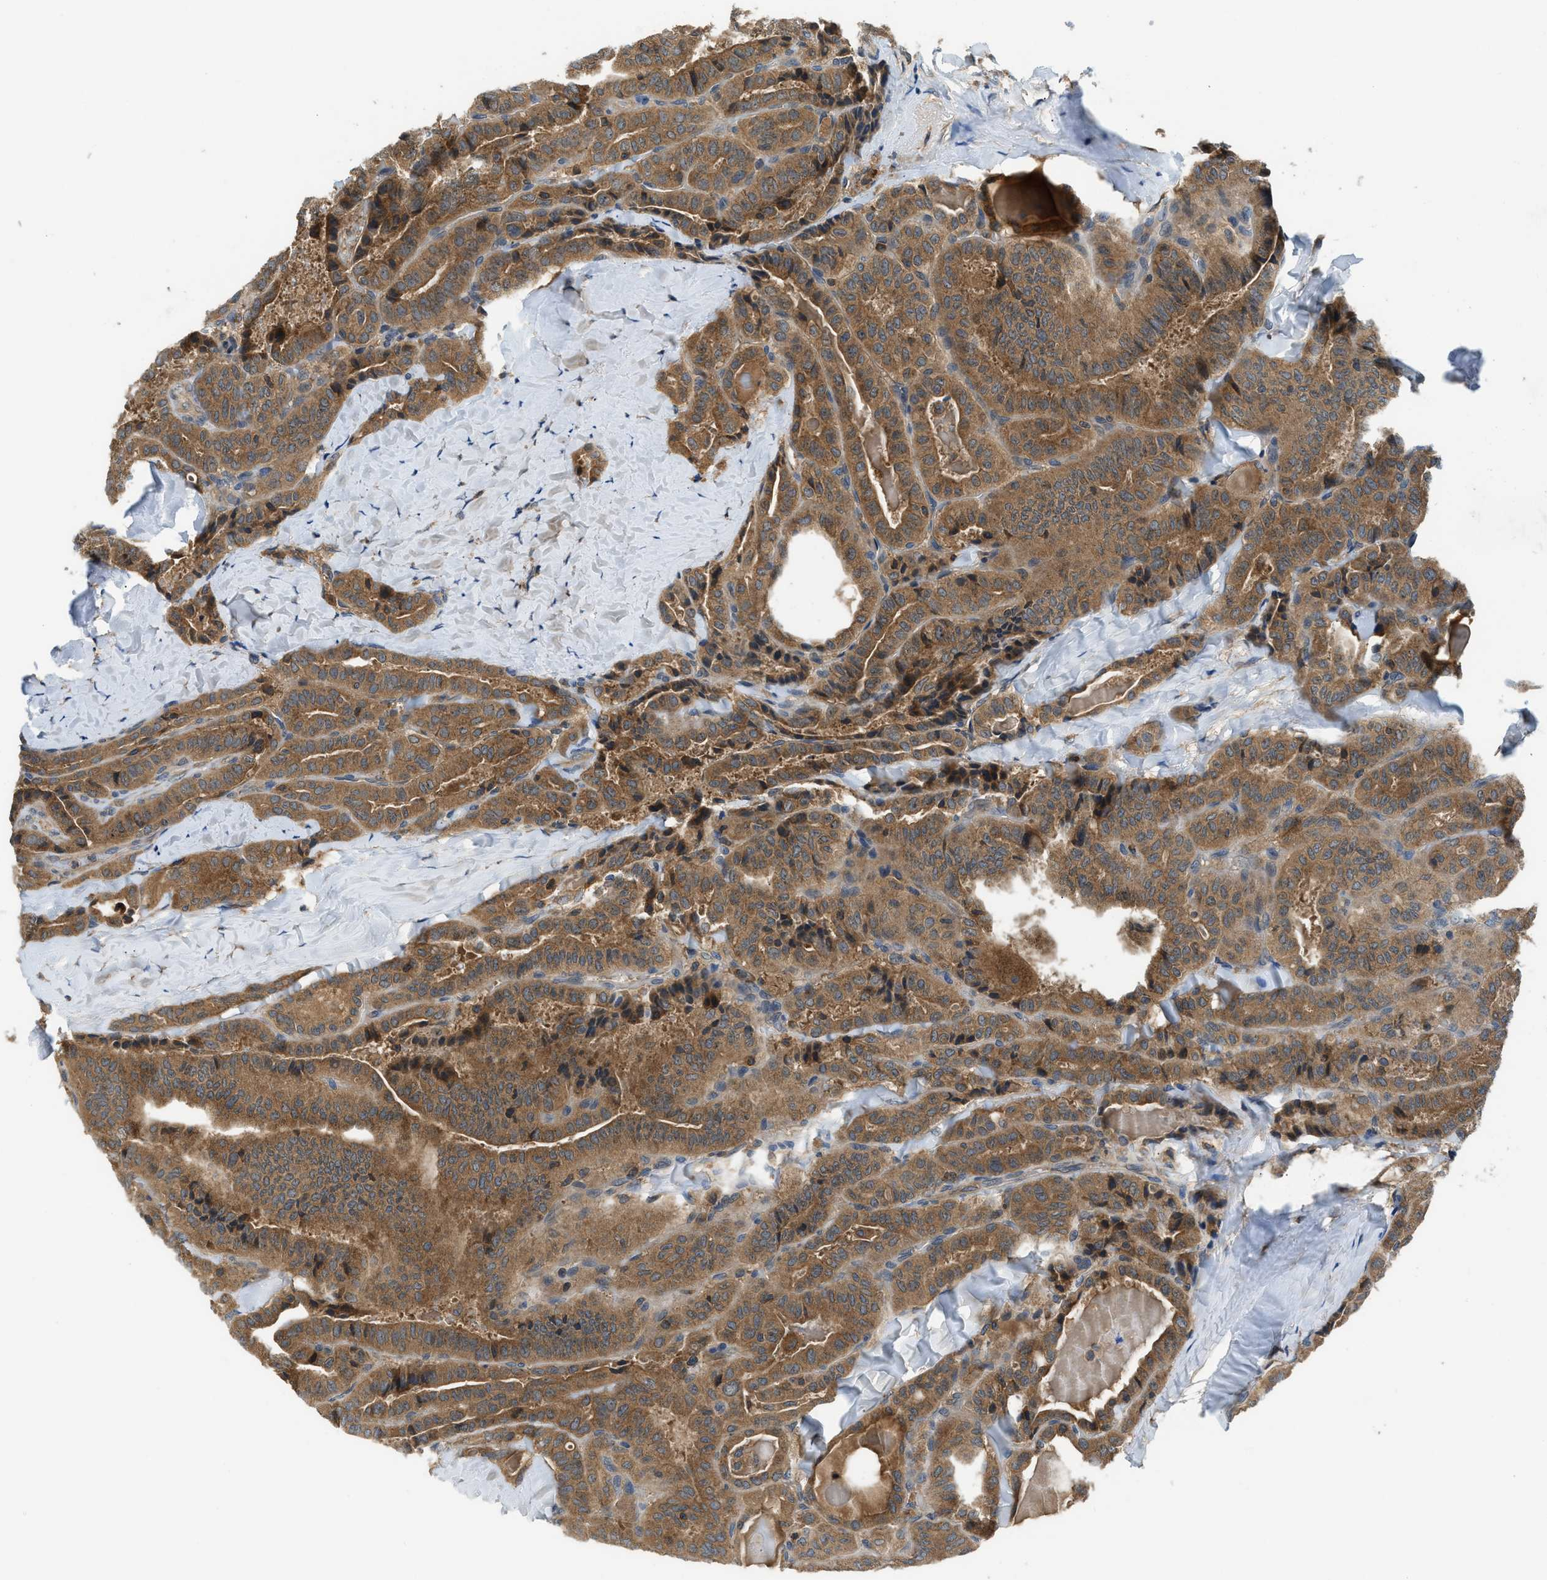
{"staining": {"intensity": "moderate", "quantity": ">75%", "location": "cytoplasmic/membranous"}, "tissue": "thyroid cancer", "cell_type": "Tumor cells", "image_type": "cancer", "snomed": [{"axis": "morphology", "description": "Papillary adenocarcinoma, NOS"}, {"axis": "topography", "description": "Thyroid gland"}], "caption": "An immunohistochemistry histopathology image of neoplastic tissue is shown. Protein staining in brown shows moderate cytoplasmic/membranous positivity in thyroid papillary adenocarcinoma within tumor cells. (Brightfield microscopy of DAB IHC at high magnification).", "gene": "PAFAH2", "patient": {"sex": "male", "age": 77}}